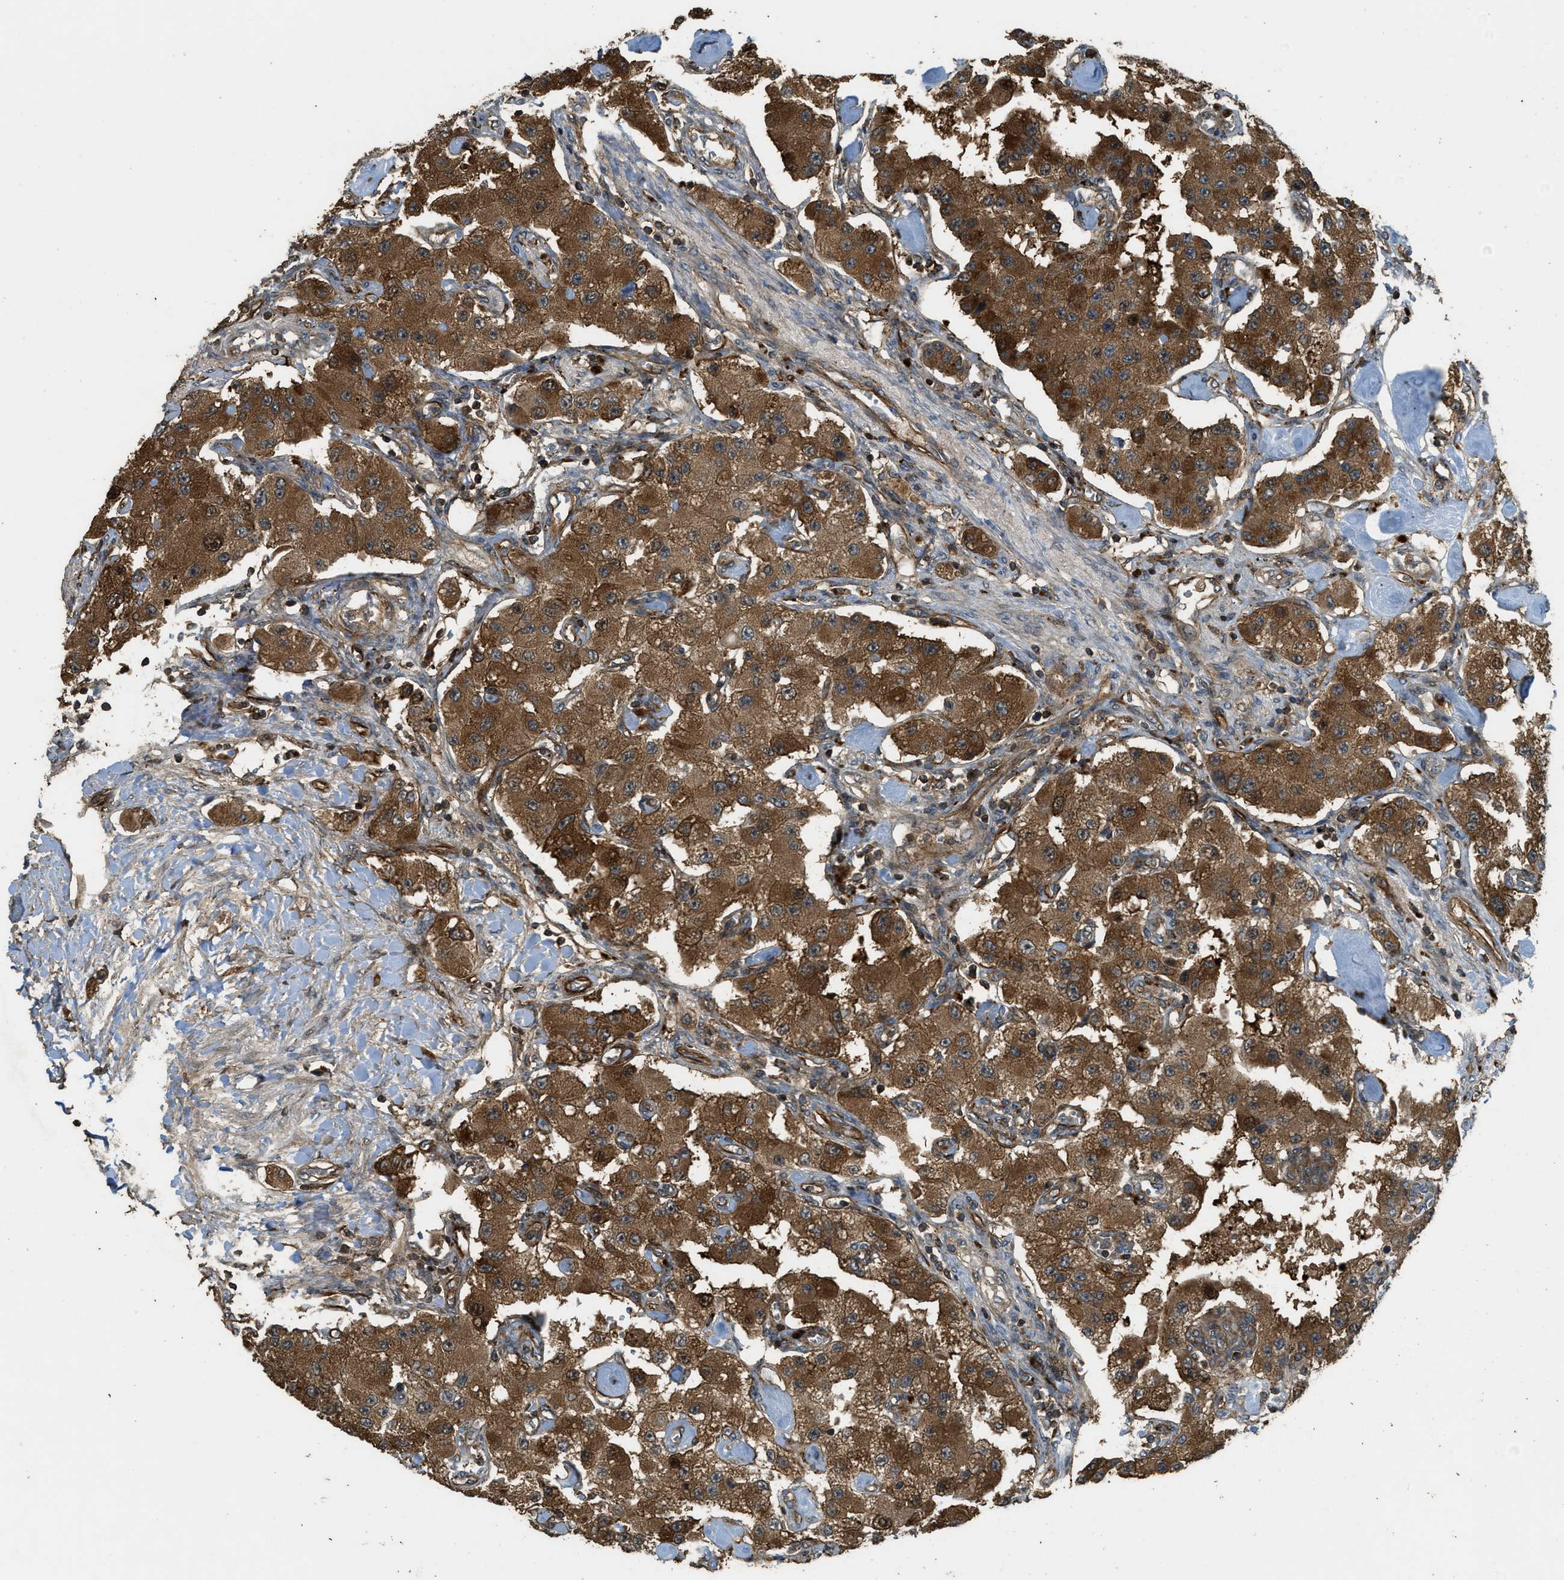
{"staining": {"intensity": "strong", "quantity": ">75%", "location": "cytoplasmic/membranous"}, "tissue": "carcinoid", "cell_type": "Tumor cells", "image_type": "cancer", "snomed": [{"axis": "morphology", "description": "Carcinoid, malignant, NOS"}, {"axis": "topography", "description": "Pancreas"}], "caption": "Immunohistochemistry (IHC) micrograph of human malignant carcinoid stained for a protein (brown), which demonstrates high levels of strong cytoplasmic/membranous positivity in about >75% of tumor cells.", "gene": "PPP6R3", "patient": {"sex": "male", "age": 41}}